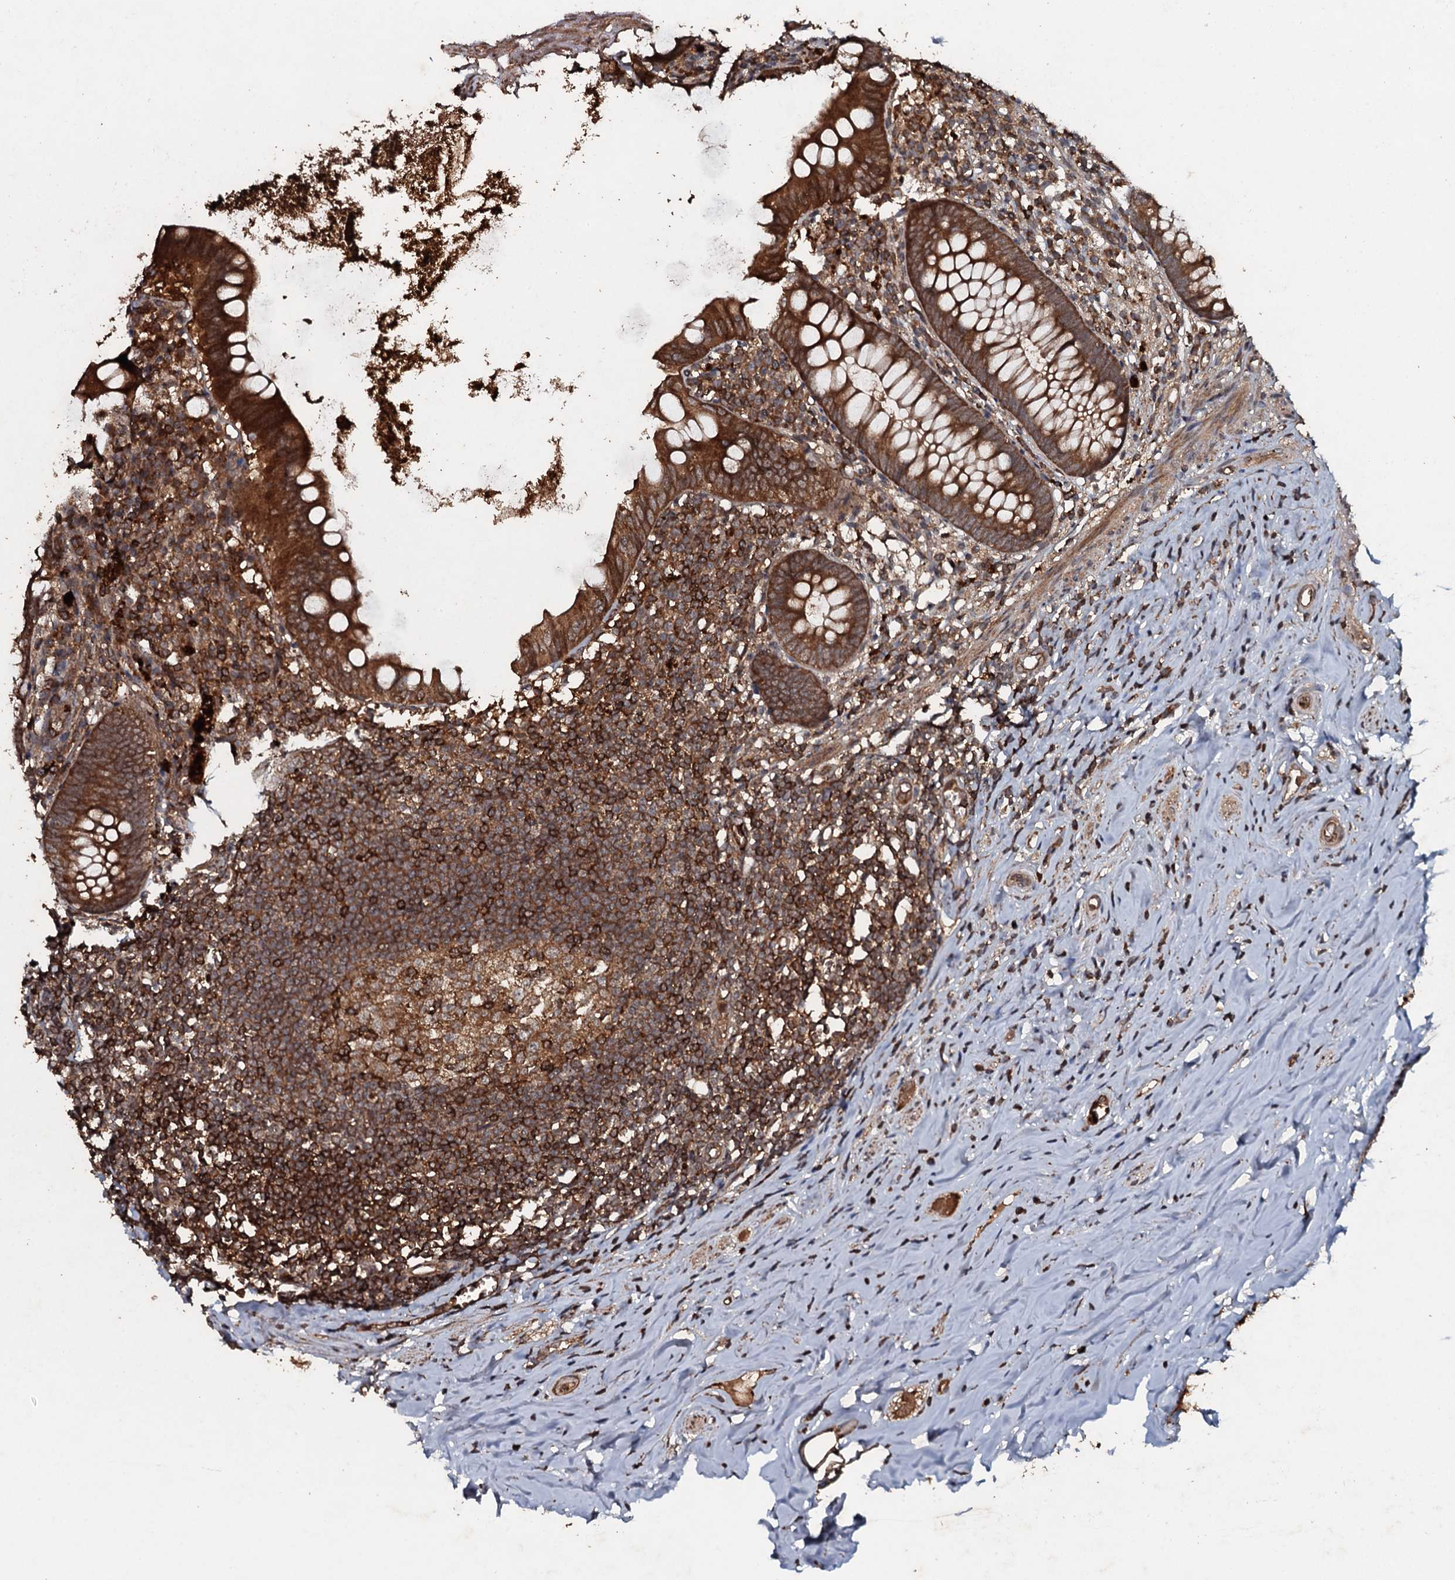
{"staining": {"intensity": "strong", "quantity": ">75%", "location": "cytoplasmic/membranous"}, "tissue": "appendix", "cell_type": "Glandular cells", "image_type": "normal", "snomed": [{"axis": "morphology", "description": "Normal tissue, NOS"}, {"axis": "topography", "description": "Appendix"}], "caption": "Protein expression analysis of benign human appendix reveals strong cytoplasmic/membranous positivity in approximately >75% of glandular cells. The staining is performed using DAB brown chromogen to label protein expression. The nuclei are counter-stained blue using hematoxylin.", "gene": "ADGRG3", "patient": {"sex": "female", "age": 51}}